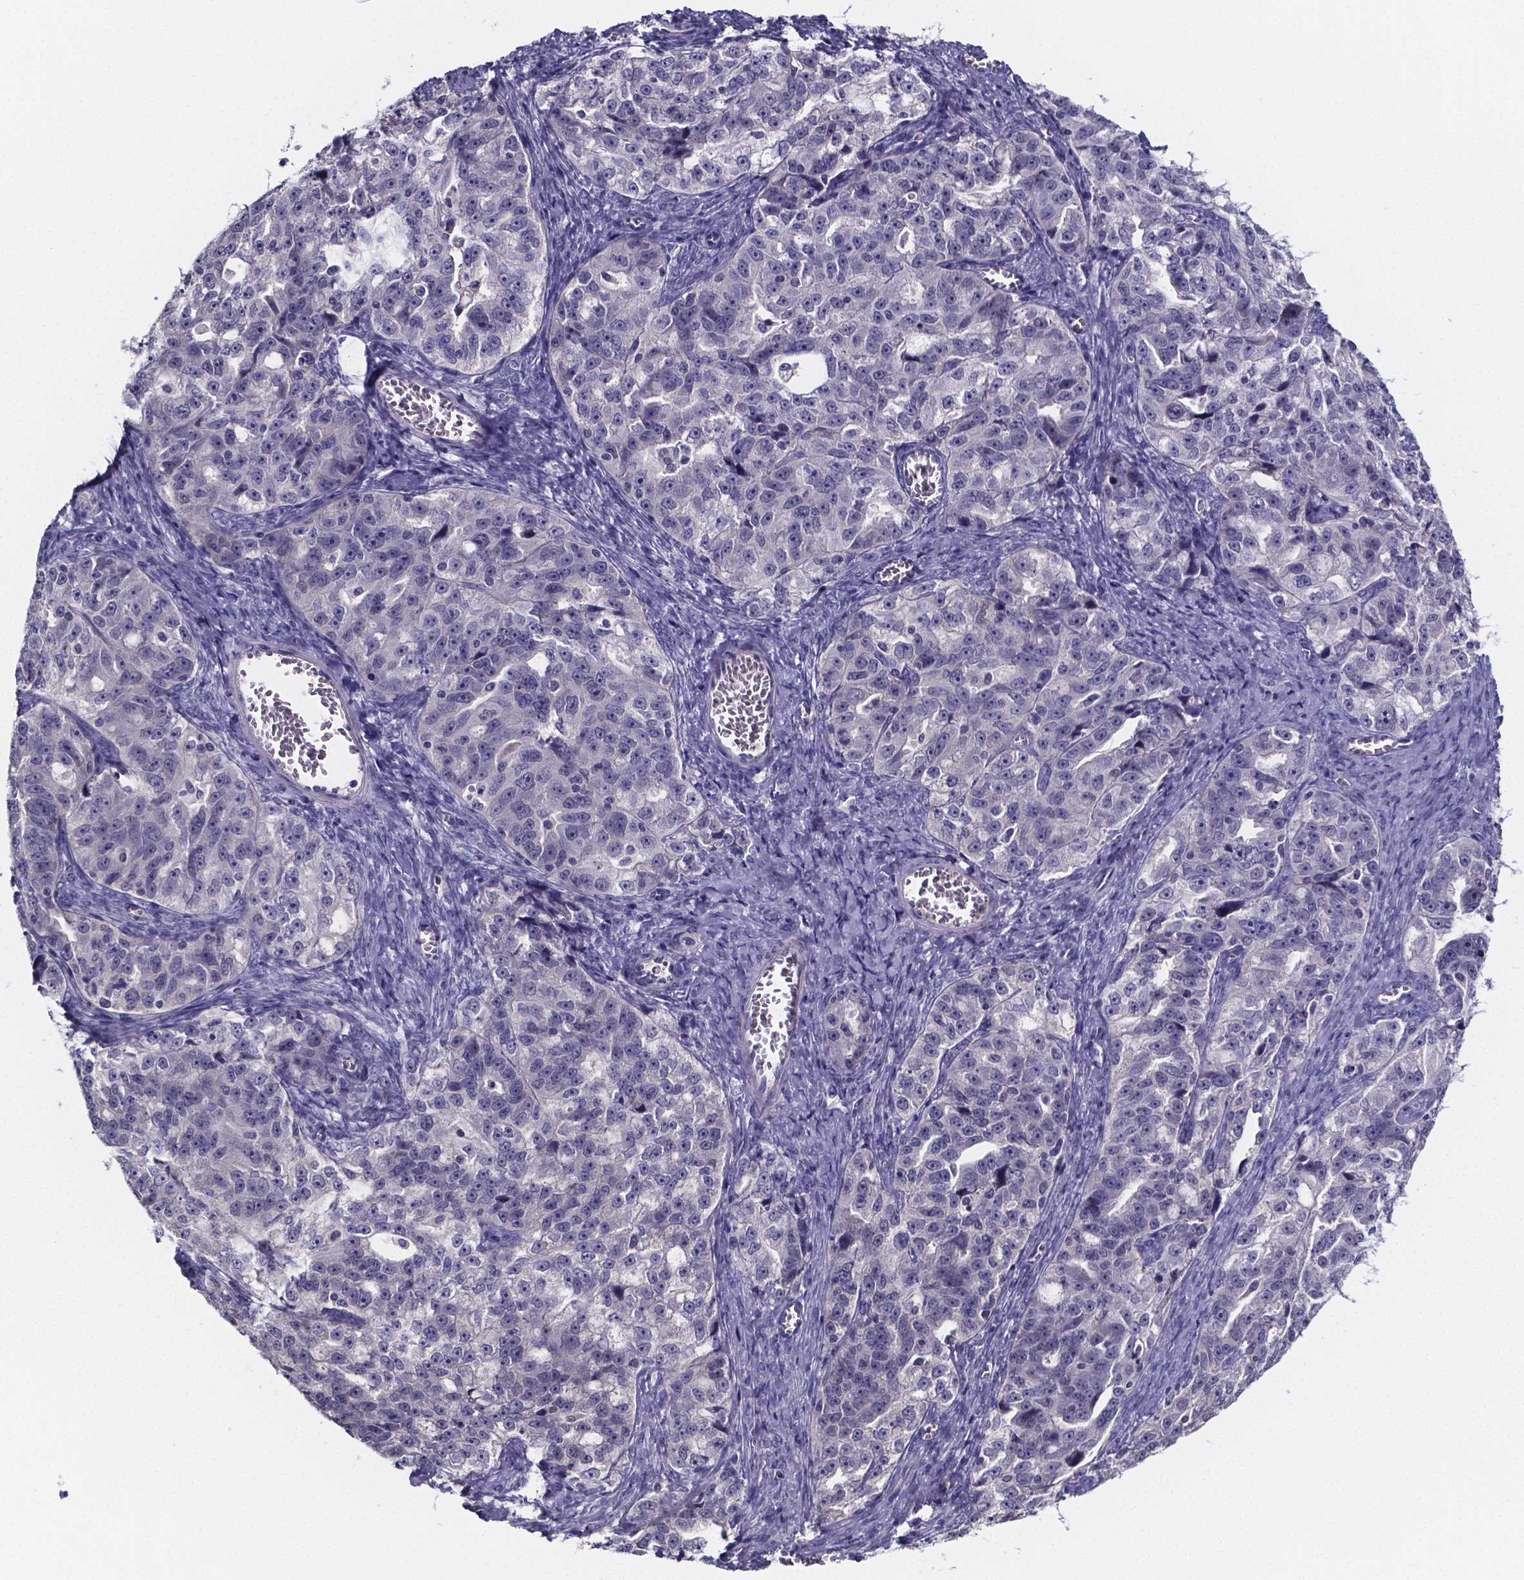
{"staining": {"intensity": "negative", "quantity": "none", "location": "none"}, "tissue": "ovarian cancer", "cell_type": "Tumor cells", "image_type": "cancer", "snomed": [{"axis": "morphology", "description": "Cystadenocarcinoma, serous, NOS"}, {"axis": "topography", "description": "Ovary"}], "caption": "Immunohistochemical staining of human serous cystadenocarcinoma (ovarian) exhibits no significant staining in tumor cells. (Immunohistochemistry, brightfield microscopy, high magnification).", "gene": "IZUMO1", "patient": {"sex": "female", "age": 51}}